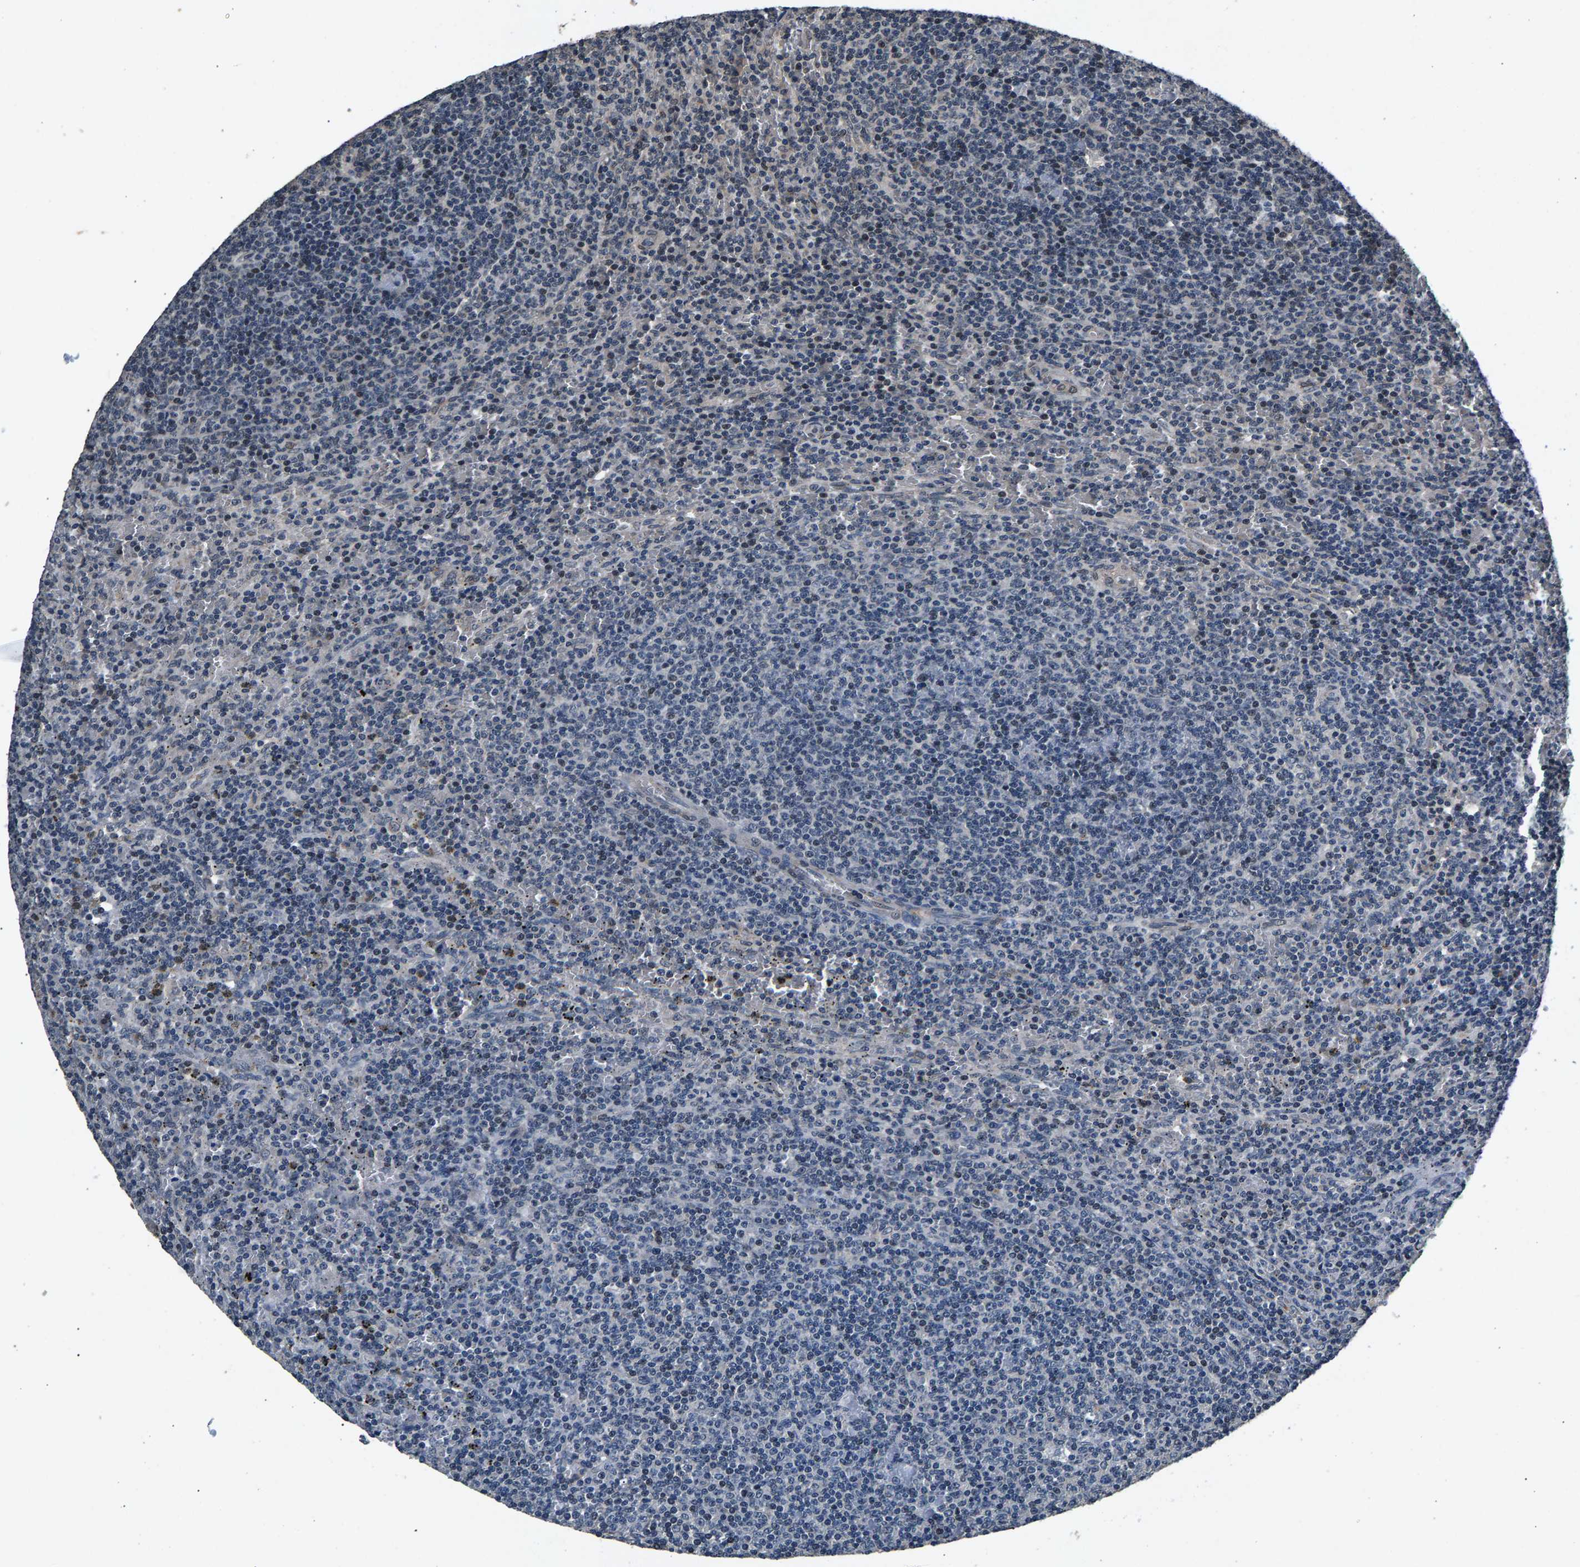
{"staining": {"intensity": "negative", "quantity": "none", "location": "none"}, "tissue": "lymphoma", "cell_type": "Tumor cells", "image_type": "cancer", "snomed": [{"axis": "morphology", "description": "Malignant lymphoma, non-Hodgkin's type, Low grade"}, {"axis": "topography", "description": "Spleen"}], "caption": "Image shows no significant protein positivity in tumor cells of lymphoma. (DAB (3,3'-diaminobenzidine) IHC visualized using brightfield microscopy, high magnification).", "gene": "RBM33", "patient": {"sex": "female", "age": 19}}